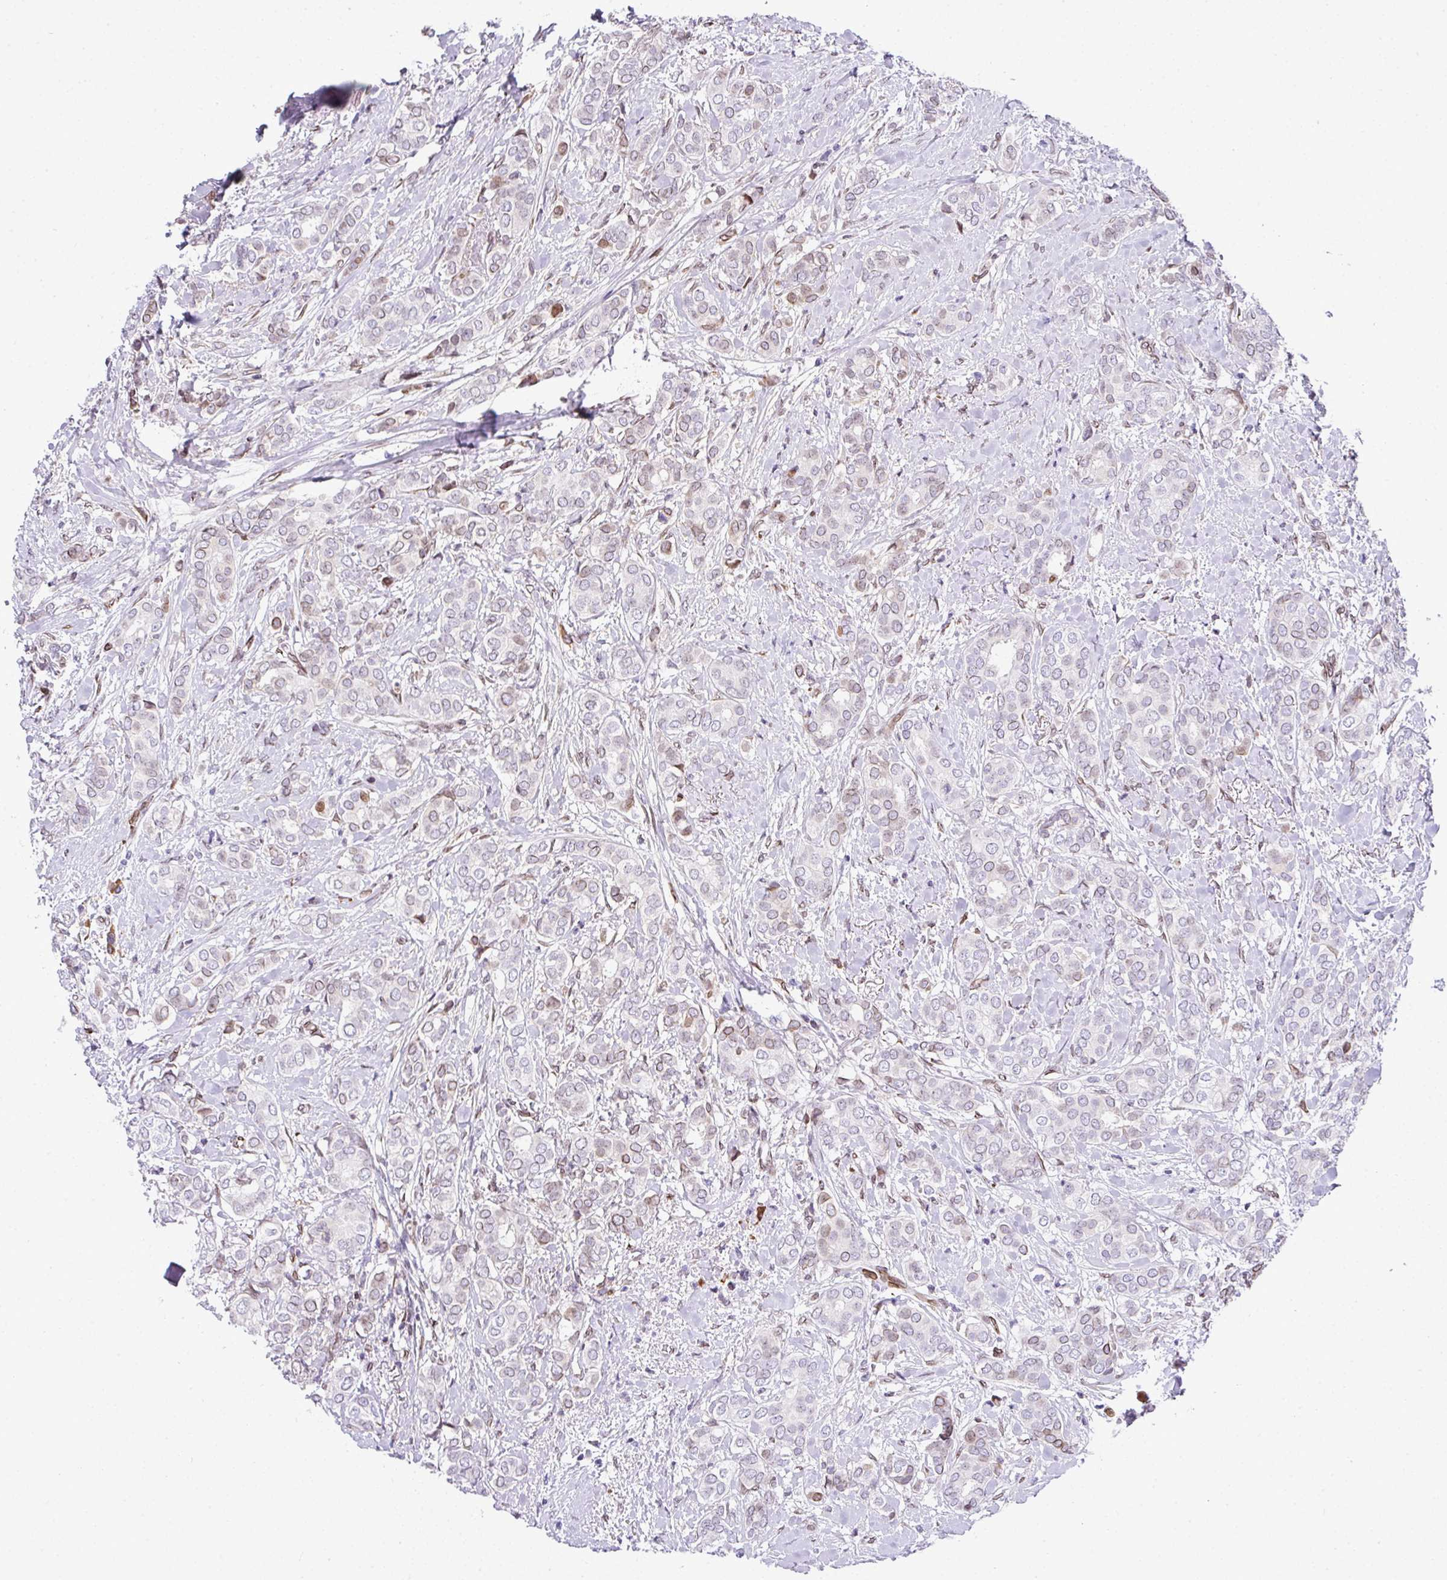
{"staining": {"intensity": "weak", "quantity": "<25%", "location": "nuclear"}, "tissue": "breast cancer", "cell_type": "Tumor cells", "image_type": "cancer", "snomed": [{"axis": "morphology", "description": "Duct carcinoma"}, {"axis": "topography", "description": "Breast"}], "caption": "This is an IHC histopathology image of human breast cancer (infiltrating ductal carcinoma). There is no positivity in tumor cells.", "gene": "PLK1", "patient": {"sex": "female", "age": 73}}